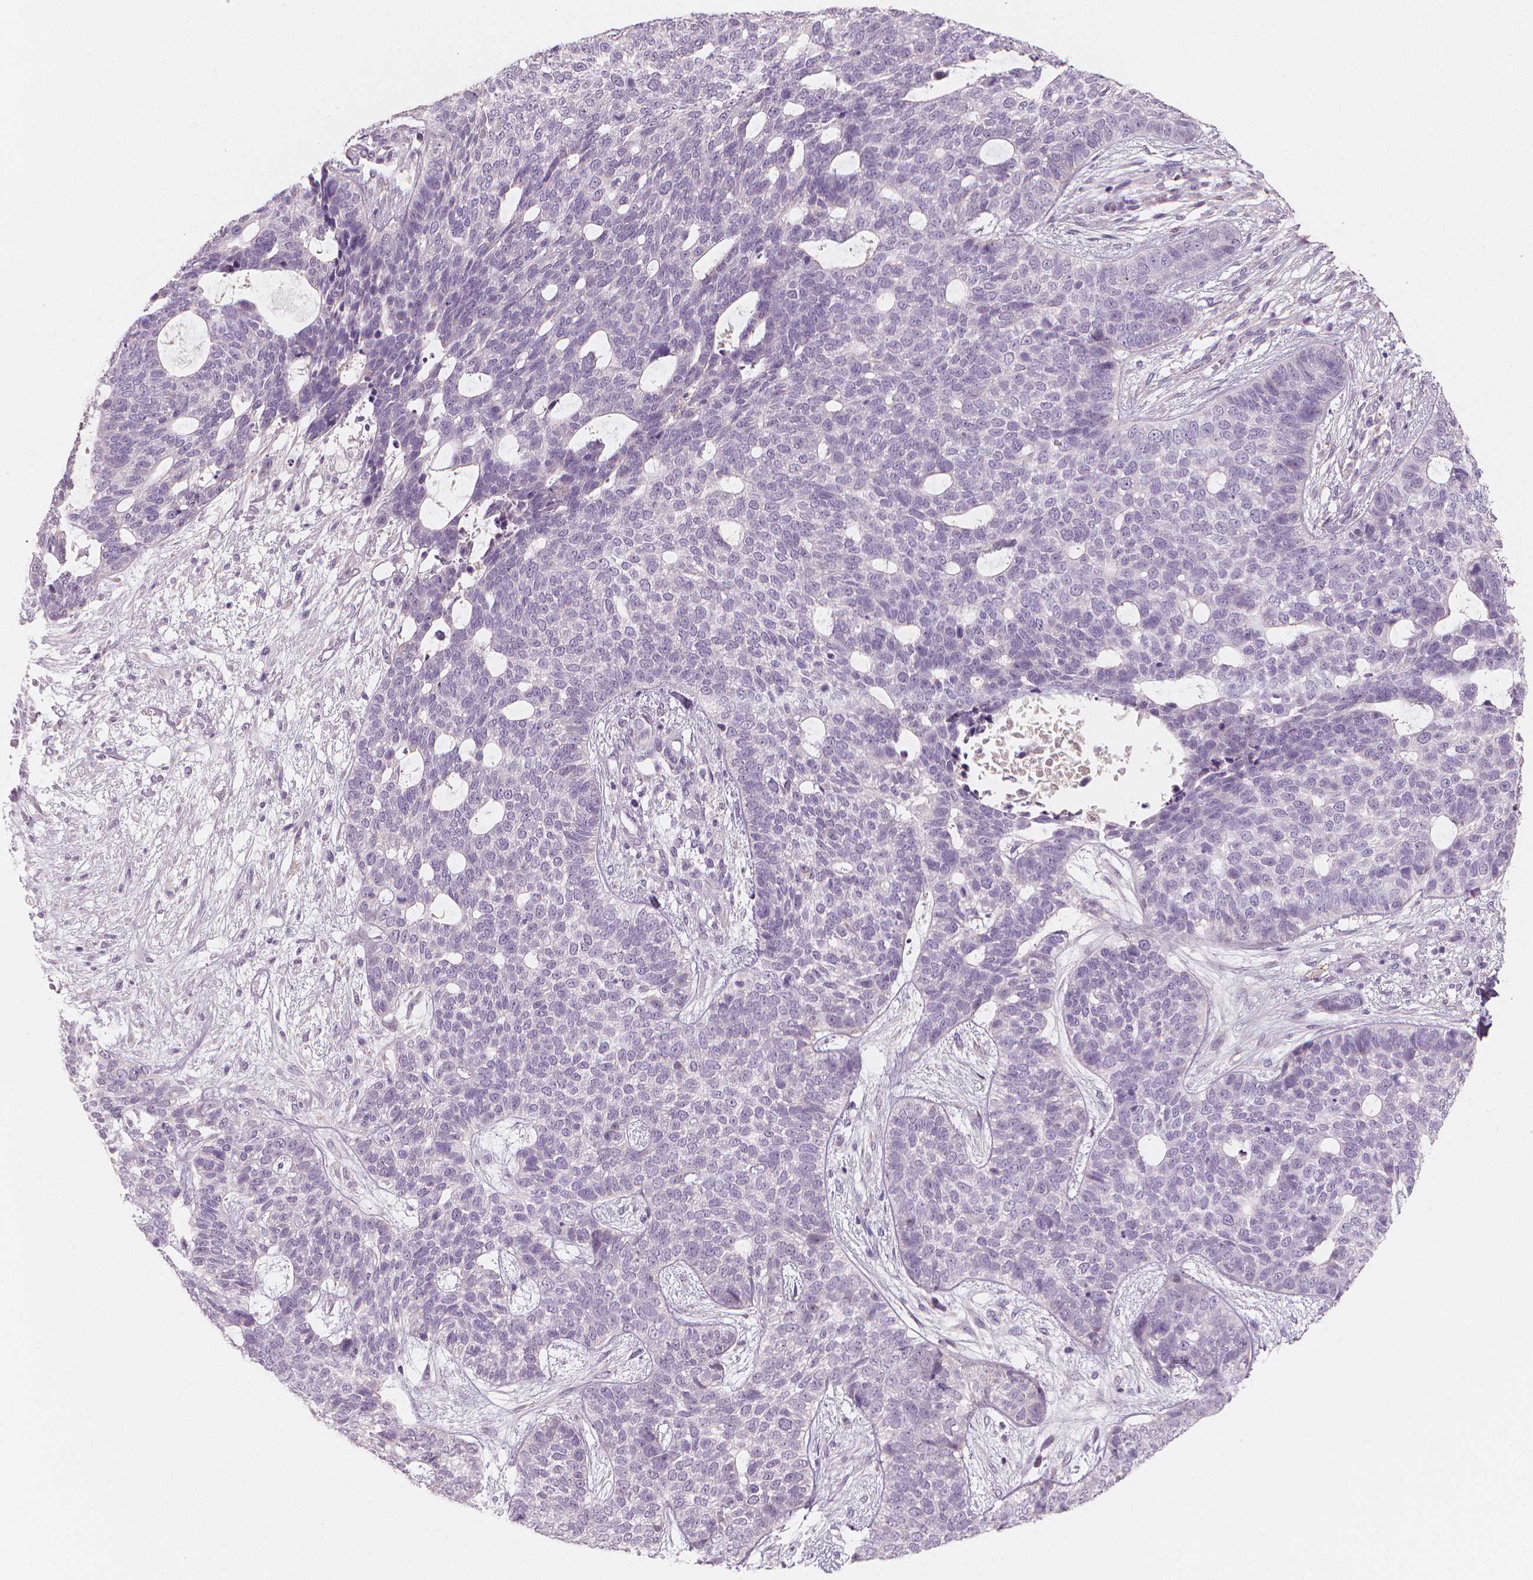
{"staining": {"intensity": "negative", "quantity": "none", "location": "none"}, "tissue": "skin cancer", "cell_type": "Tumor cells", "image_type": "cancer", "snomed": [{"axis": "morphology", "description": "Basal cell carcinoma"}, {"axis": "topography", "description": "Skin"}], "caption": "This is a photomicrograph of immunohistochemistry (IHC) staining of skin cancer (basal cell carcinoma), which shows no positivity in tumor cells.", "gene": "RNASE7", "patient": {"sex": "female", "age": 69}}